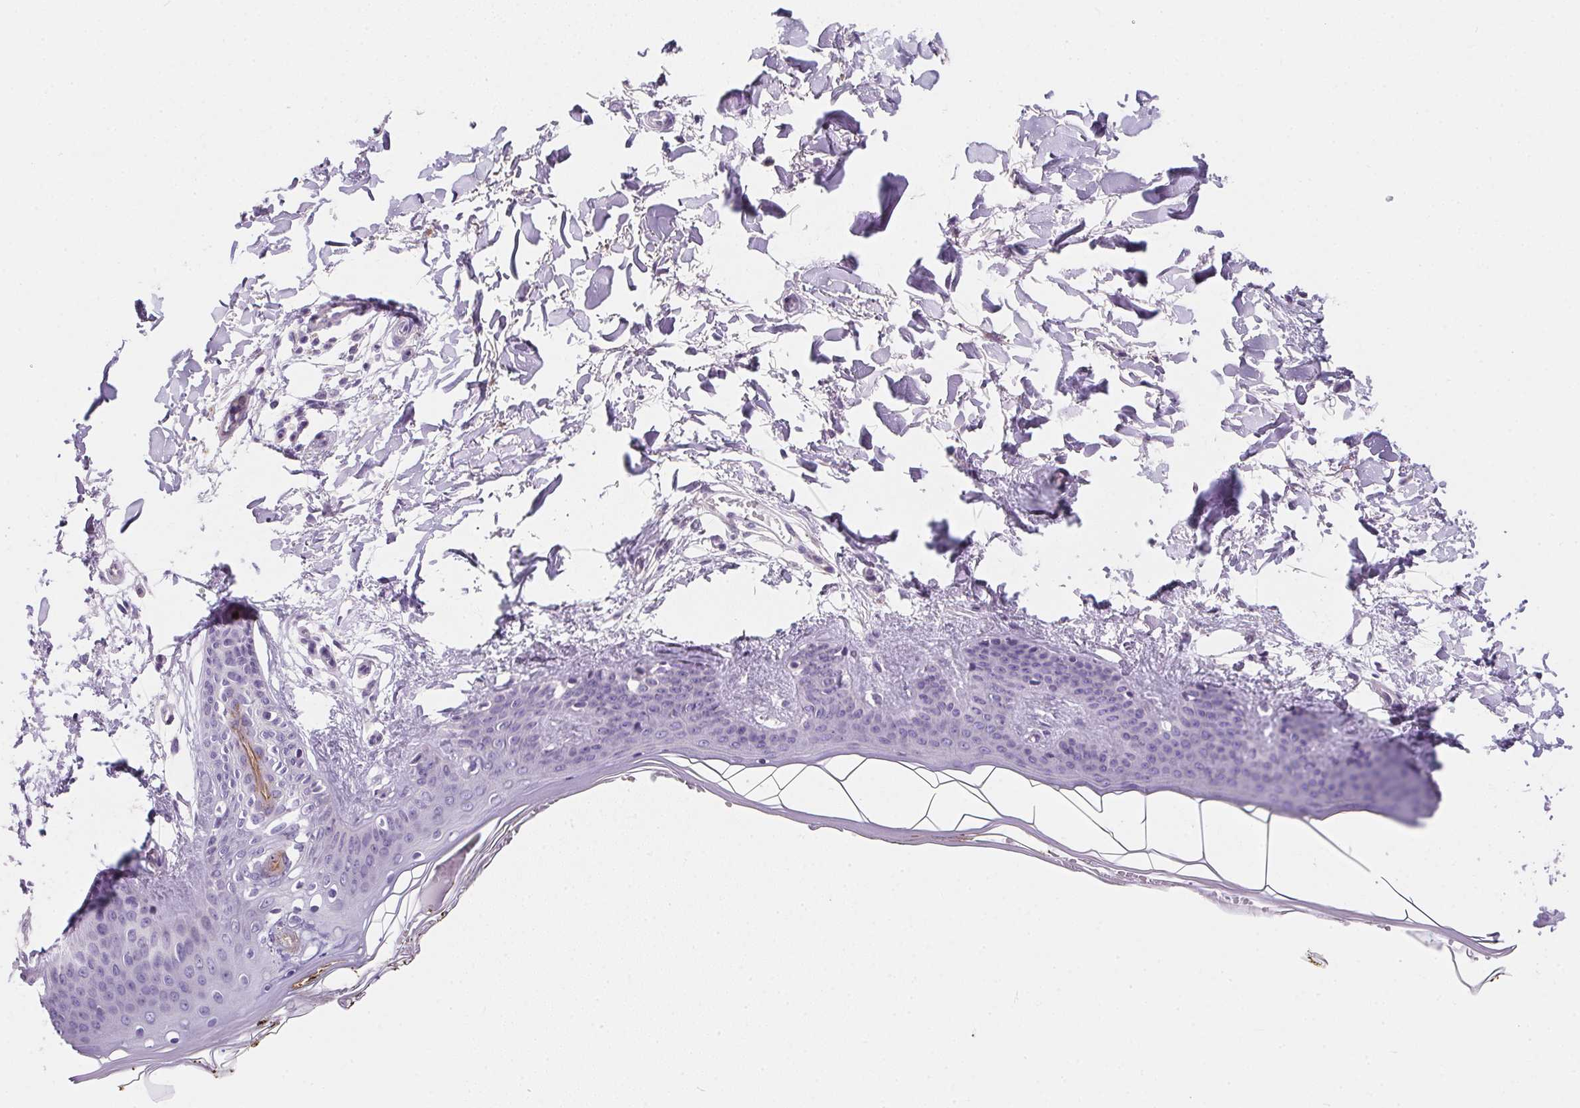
{"staining": {"intensity": "negative", "quantity": "none", "location": "none"}, "tissue": "skin", "cell_type": "Fibroblasts", "image_type": "normal", "snomed": [{"axis": "morphology", "description": "Normal tissue, NOS"}, {"axis": "topography", "description": "Skin"}], "caption": "DAB (3,3'-diaminobenzidine) immunohistochemical staining of normal human skin shows no significant staining in fibroblasts. (Brightfield microscopy of DAB IHC at high magnification).", "gene": "AQP5", "patient": {"sex": "female", "age": 34}}